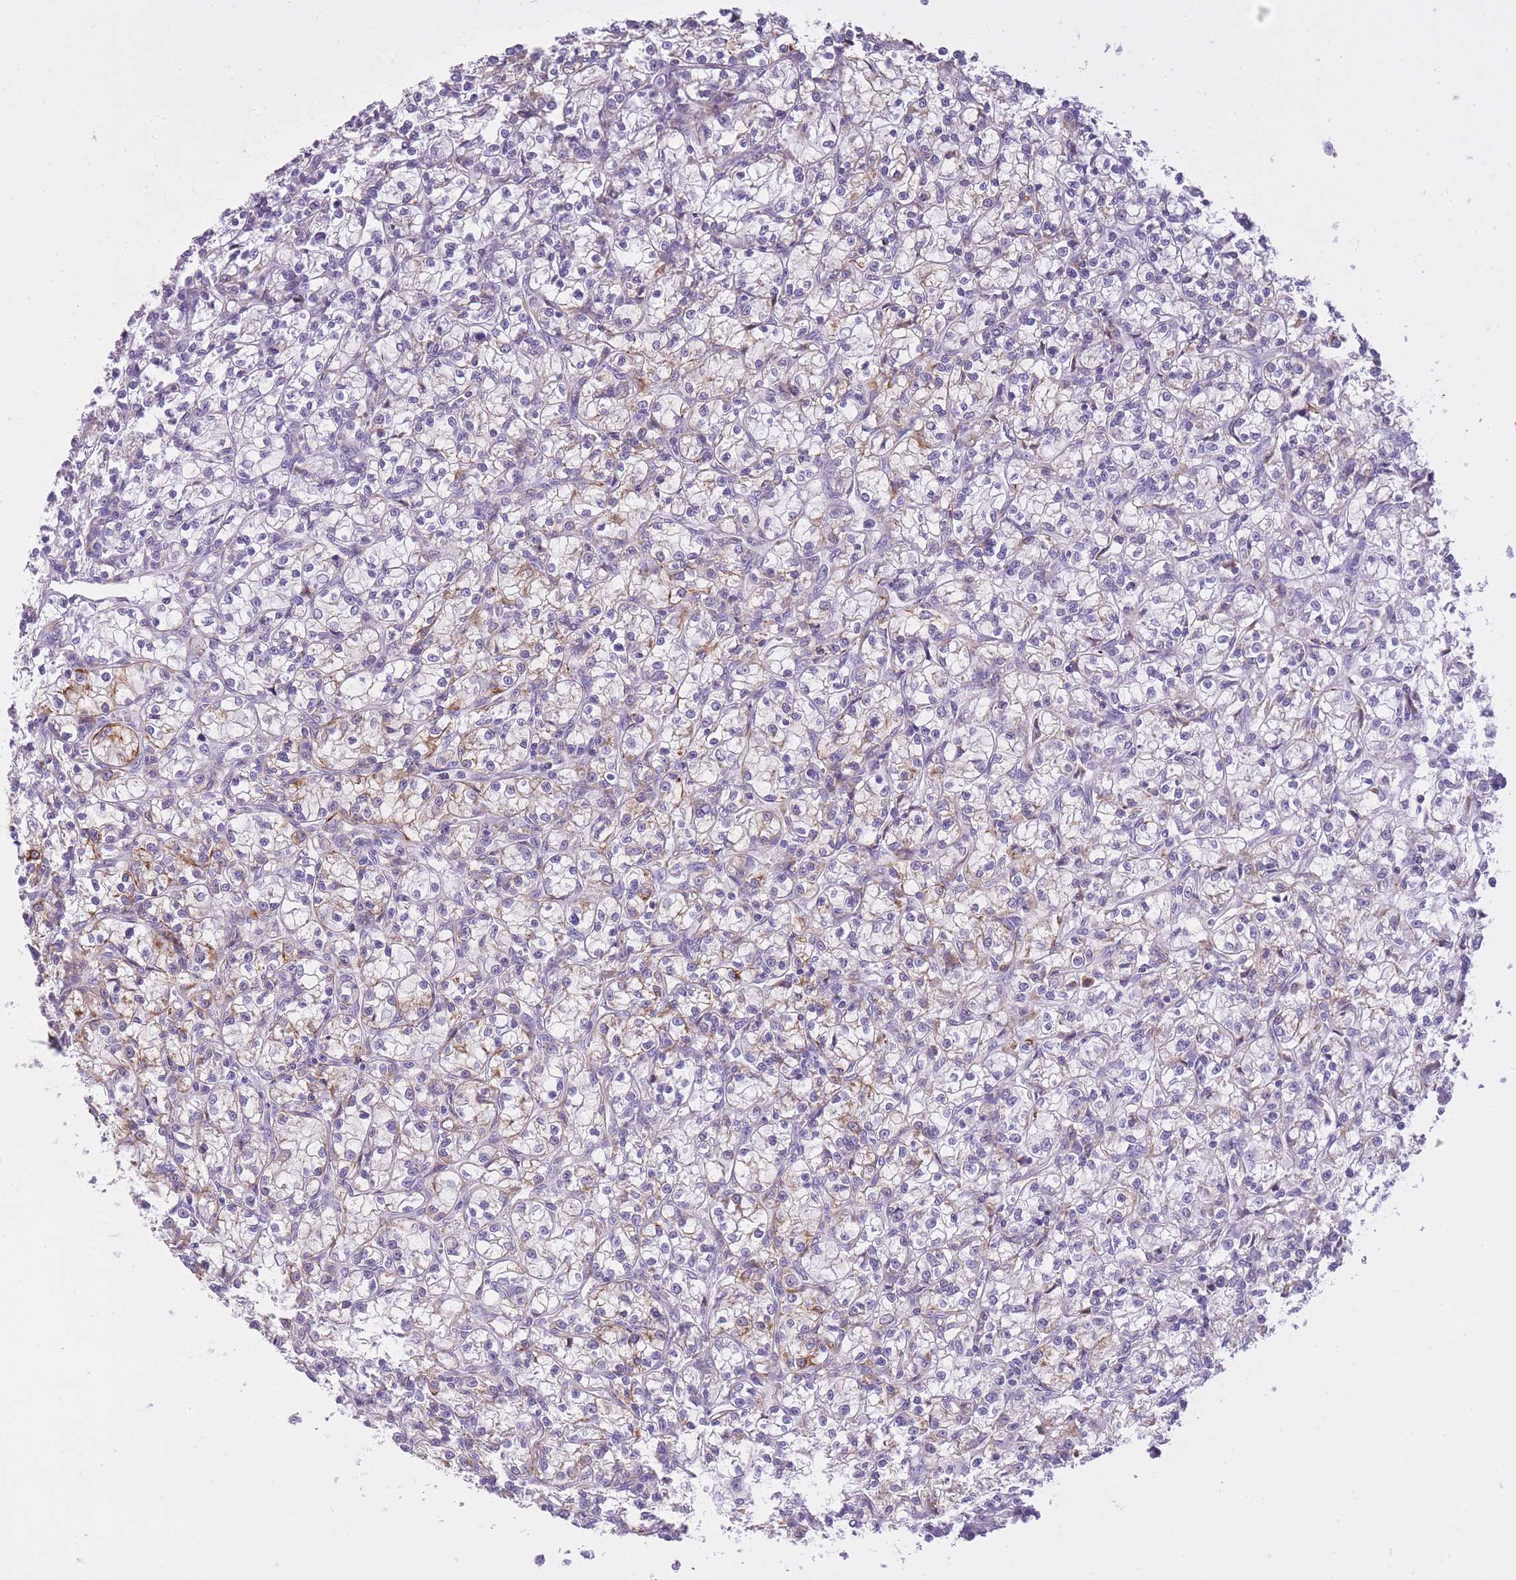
{"staining": {"intensity": "moderate", "quantity": "<25%", "location": "cytoplasmic/membranous"}, "tissue": "renal cancer", "cell_type": "Tumor cells", "image_type": "cancer", "snomed": [{"axis": "morphology", "description": "Adenocarcinoma, NOS"}, {"axis": "topography", "description": "Kidney"}], "caption": "This is an image of IHC staining of renal cancer (adenocarcinoma), which shows moderate staining in the cytoplasmic/membranous of tumor cells.", "gene": "RADX", "patient": {"sex": "female", "age": 59}}